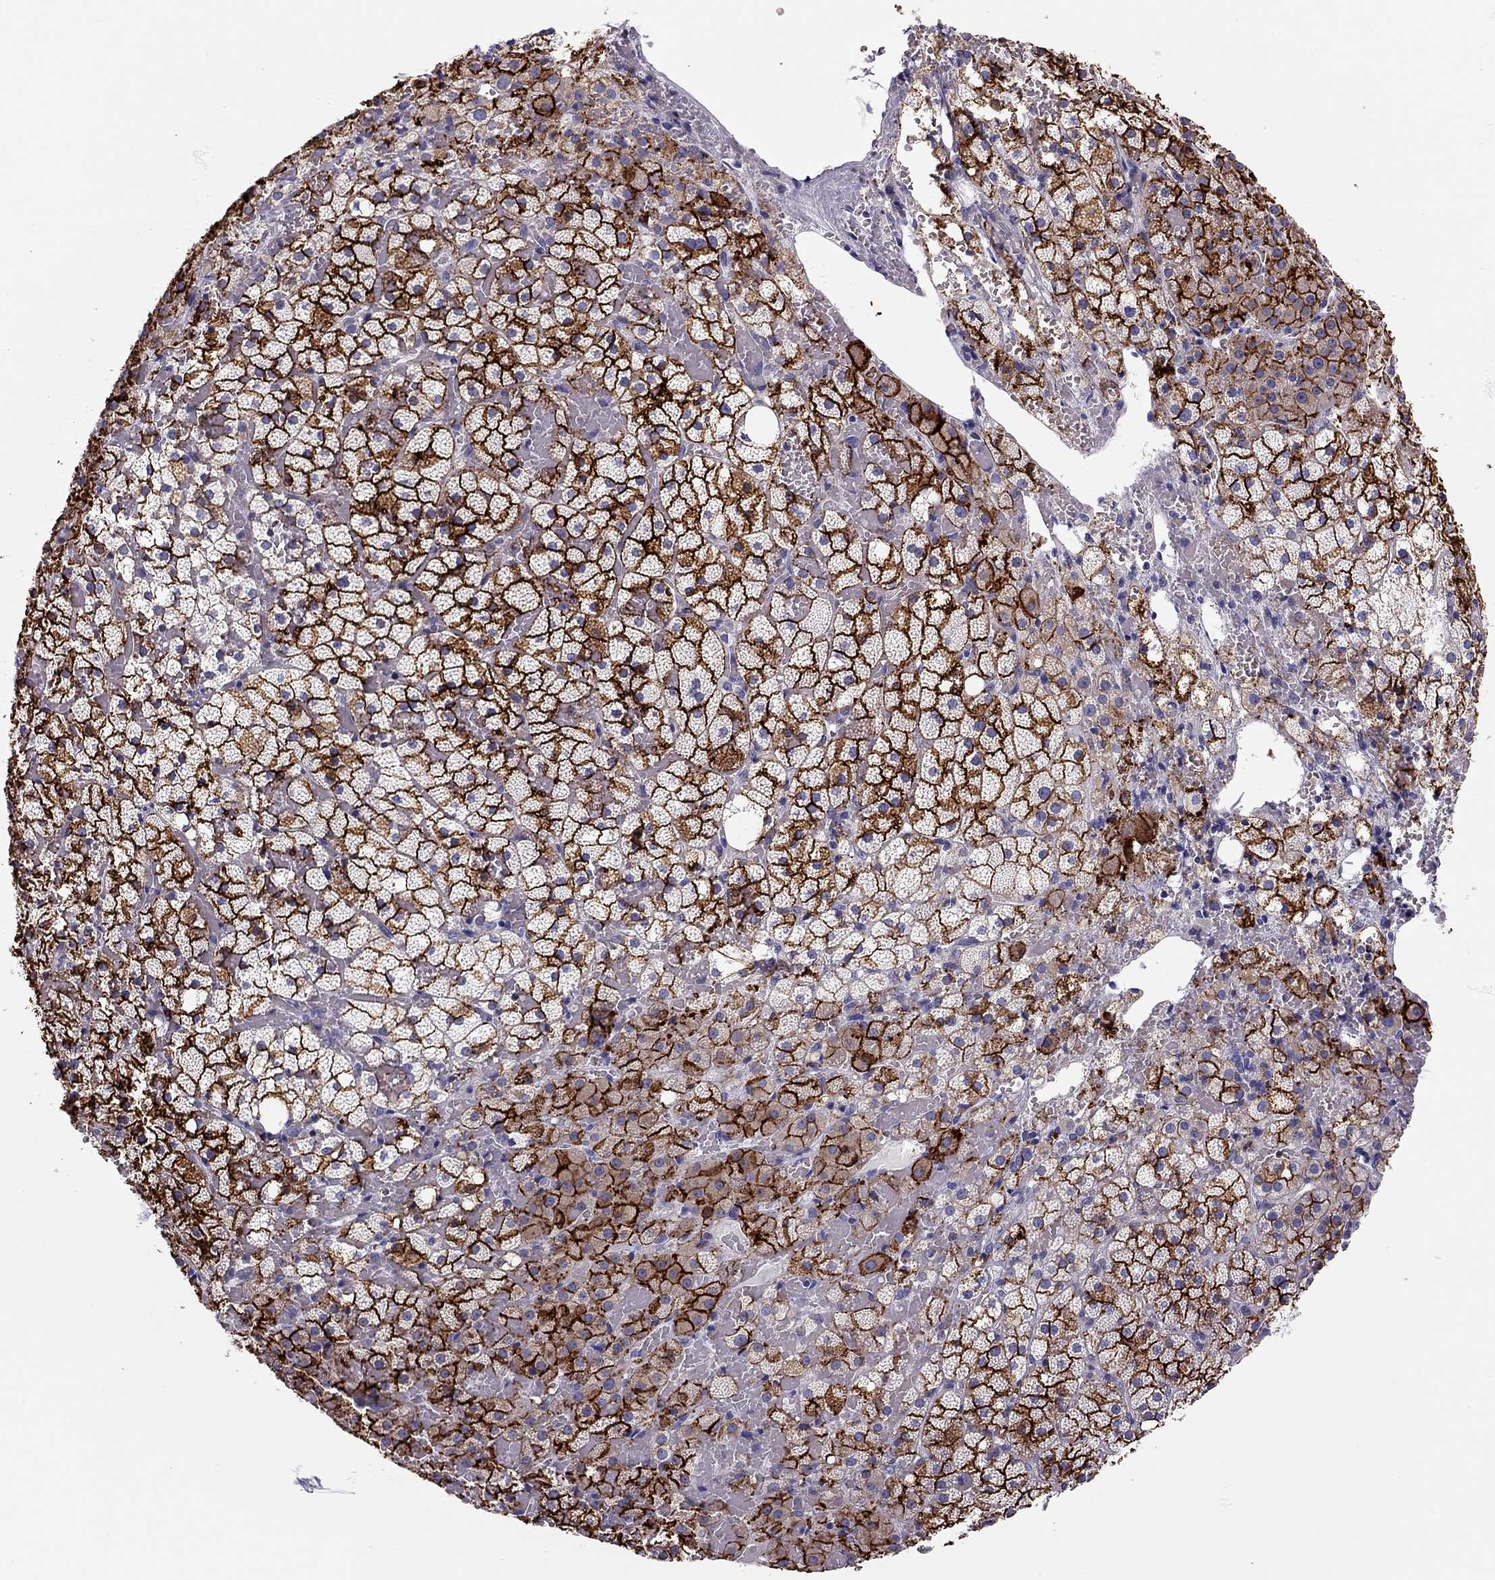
{"staining": {"intensity": "strong", "quantity": ">75%", "location": "cytoplasmic/membranous"}, "tissue": "adrenal gland", "cell_type": "Glandular cells", "image_type": "normal", "snomed": [{"axis": "morphology", "description": "Normal tissue, NOS"}, {"axis": "topography", "description": "Adrenal gland"}], "caption": "Immunohistochemical staining of benign human adrenal gland exhibits >75% levels of strong cytoplasmic/membranous protein staining in about >75% of glandular cells. (Brightfield microscopy of DAB IHC at high magnification).", "gene": "SCARB1", "patient": {"sex": "male", "age": 53}}